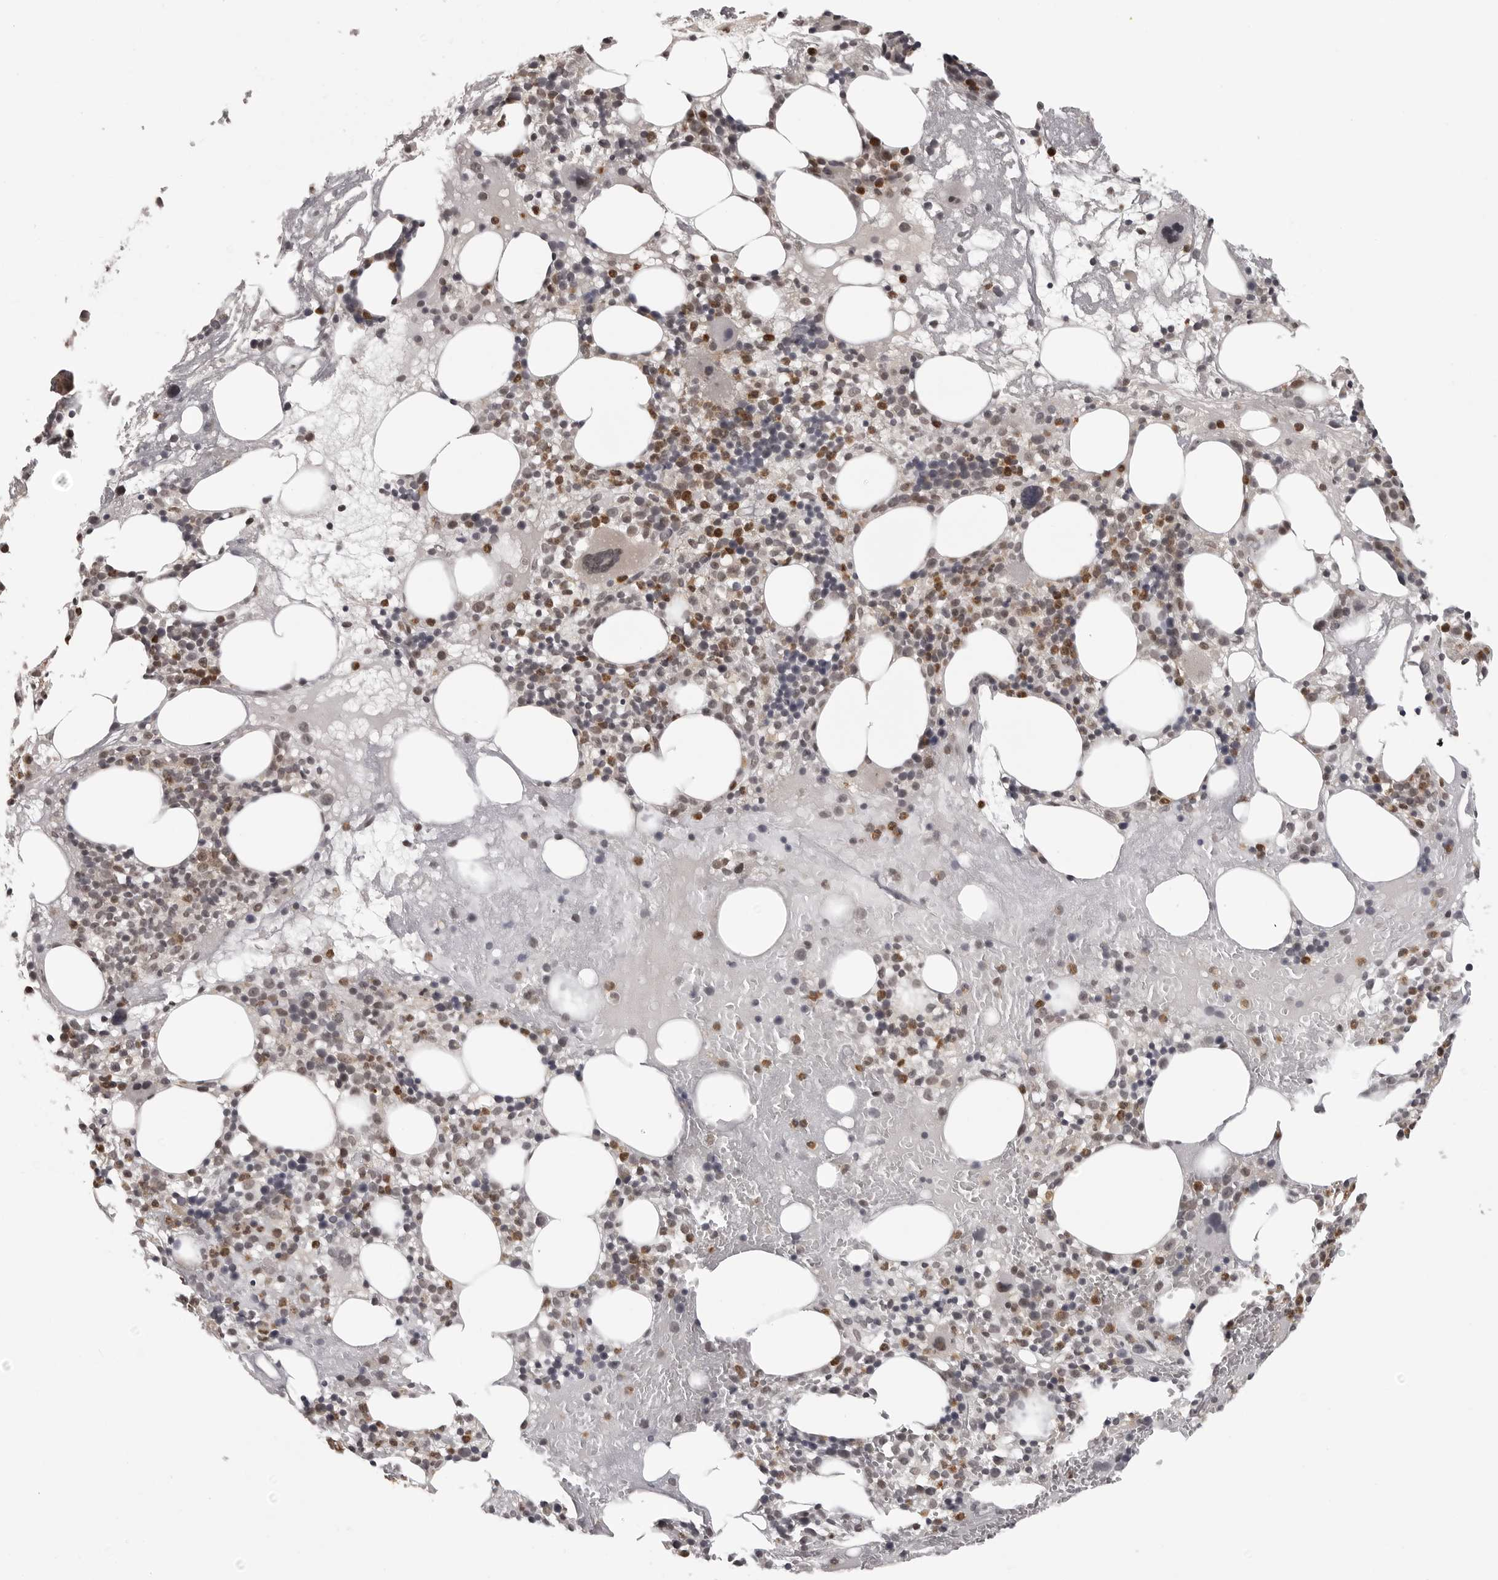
{"staining": {"intensity": "strong", "quantity": "25%-75%", "location": "cytoplasmic/membranous,nuclear"}, "tissue": "bone marrow", "cell_type": "Hematopoietic cells", "image_type": "normal", "snomed": [{"axis": "morphology", "description": "Normal tissue, NOS"}, {"axis": "morphology", "description": "Inflammation, NOS"}, {"axis": "topography", "description": "Bone marrow"}], "caption": "The immunohistochemical stain highlights strong cytoplasmic/membranous,nuclear positivity in hematopoietic cells of unremarkable bone marrow.", "gene": "PEG3", "patient": {"sex": "female", "age": 77}}